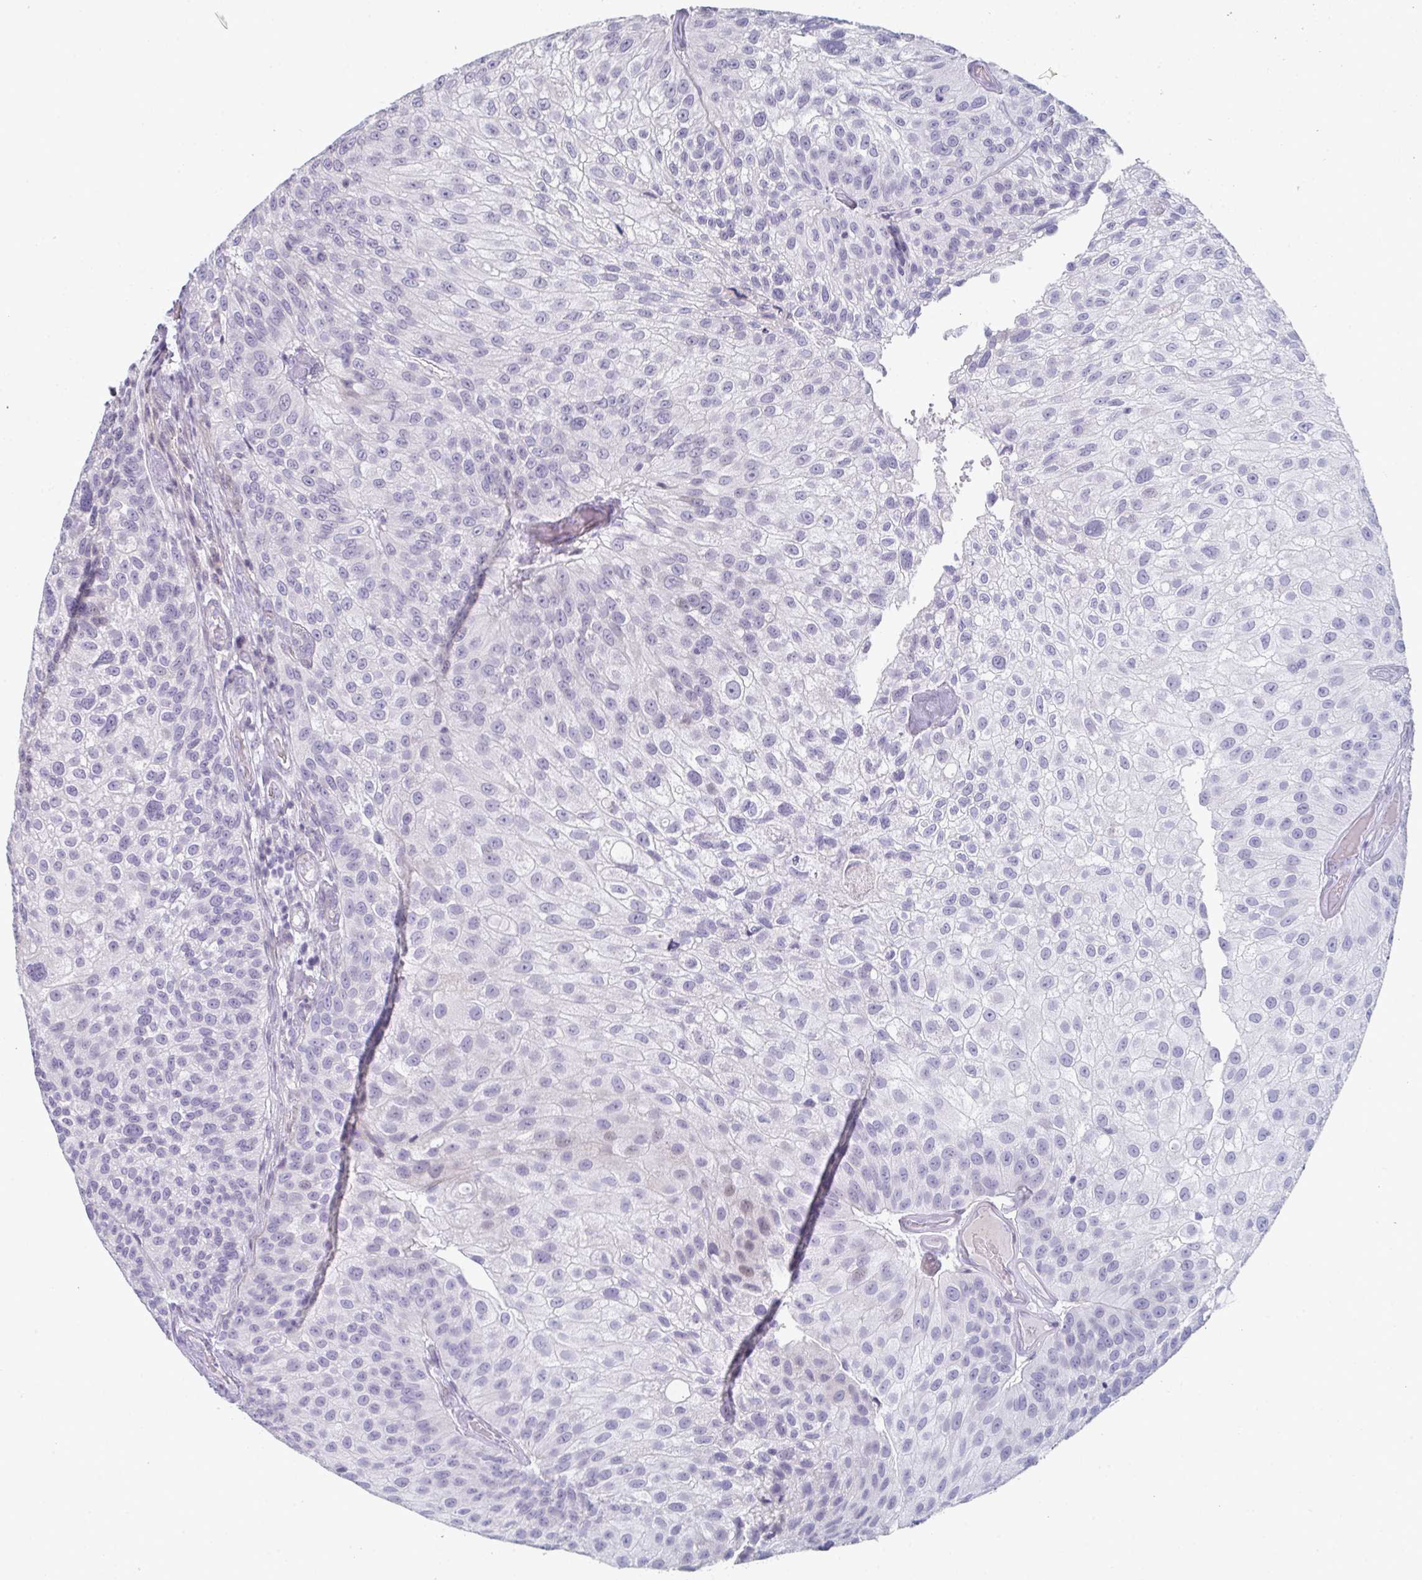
{"staining": {"intensity": "negative", "quantity": "none", "location": "none"}, "tissue": "urothelial cancer", "cell_type": "Tumor cells", "image_type": "cancer", "snomed": [{"axis": "morphology", "description": "Urothelial carcinoma, NOS"}, {"axis": "topography", "description": "Urinary bladder"}], "caption": "IHC of human transitional cell carcinoma displays no staining in tumor cells.", "gene": "A1CF", "patient": {"sex": "male", "age": 87}}